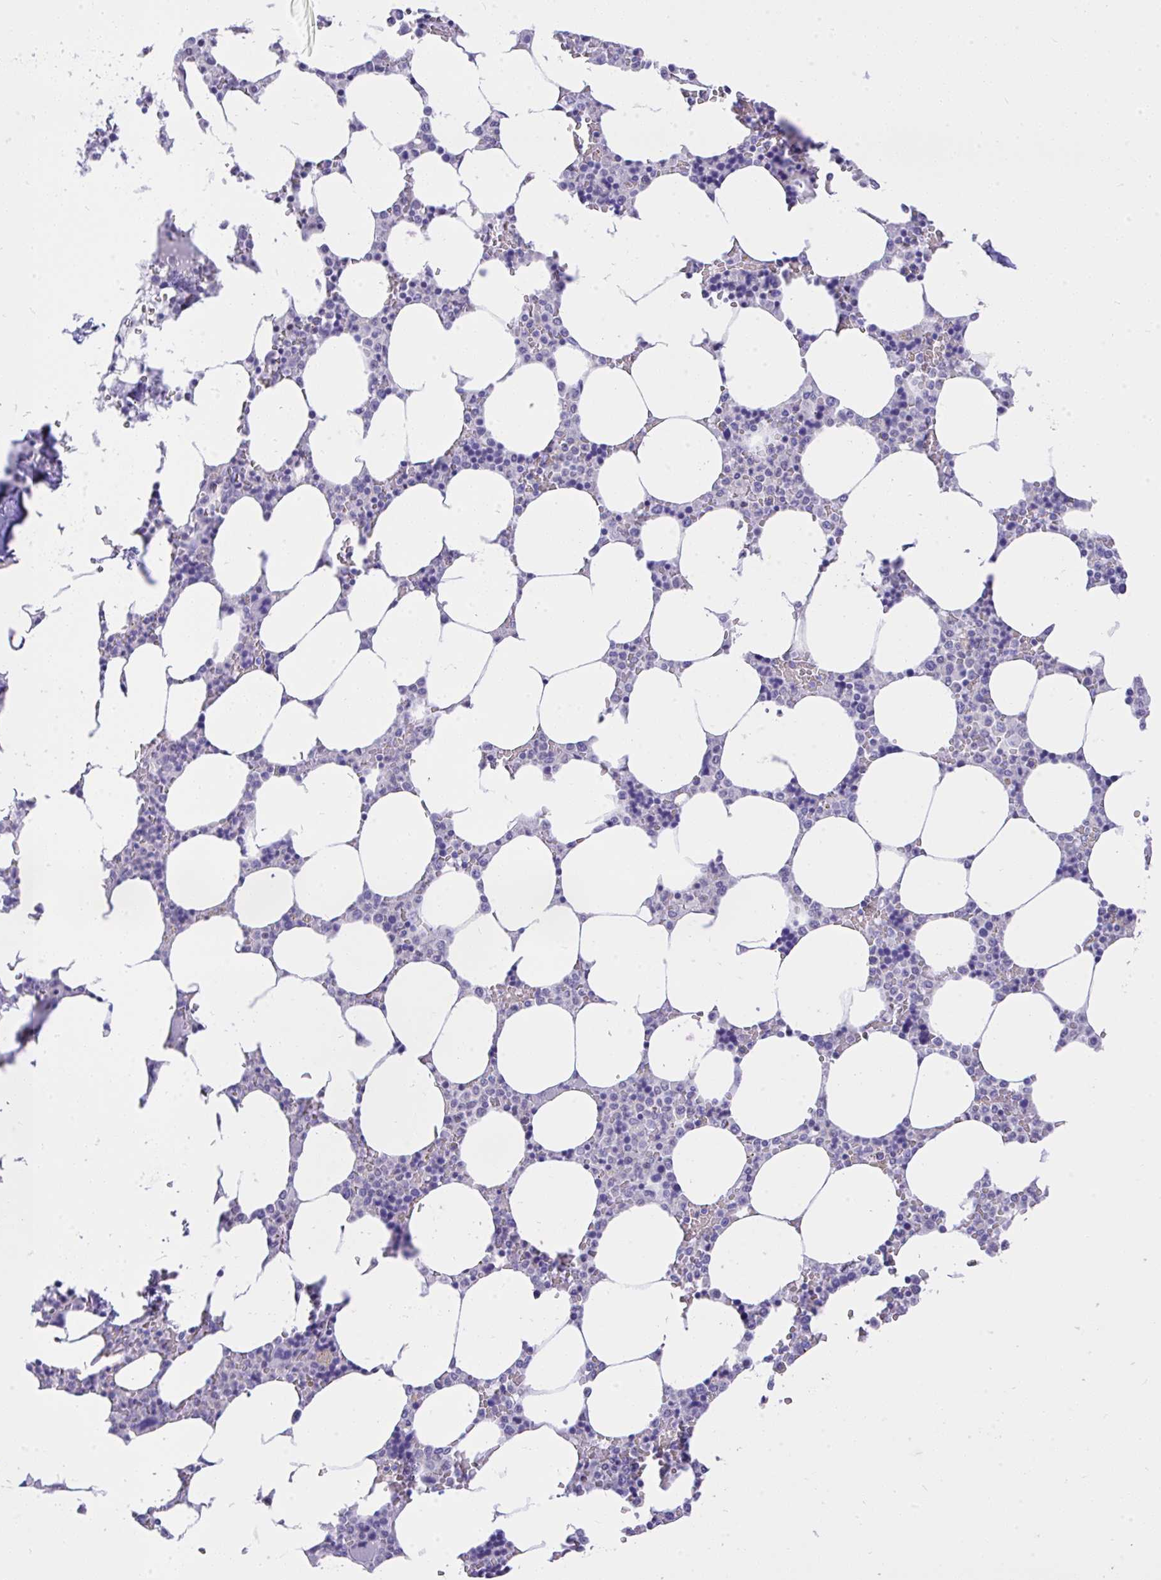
{"staining": {"intensity": "negative", "quantity": "none", "location": "none"}, "tissue": "bone marrow", "cell_type": "Hematopoietic cells", "image_type": "normal", "snomed": [{"axis": "morphology", "description": "Normal tissue, NOS"}, {"axis": "topography", "description": "Bone marrow"}], "caption": "A photomicrograph of bone marrow stained for a protein demonstrates no brown staining in hematopoietic cells. Nuclei are stained in blue.", "gene": "MS4A12", "patient": {"sex": "male", "age": 64}}